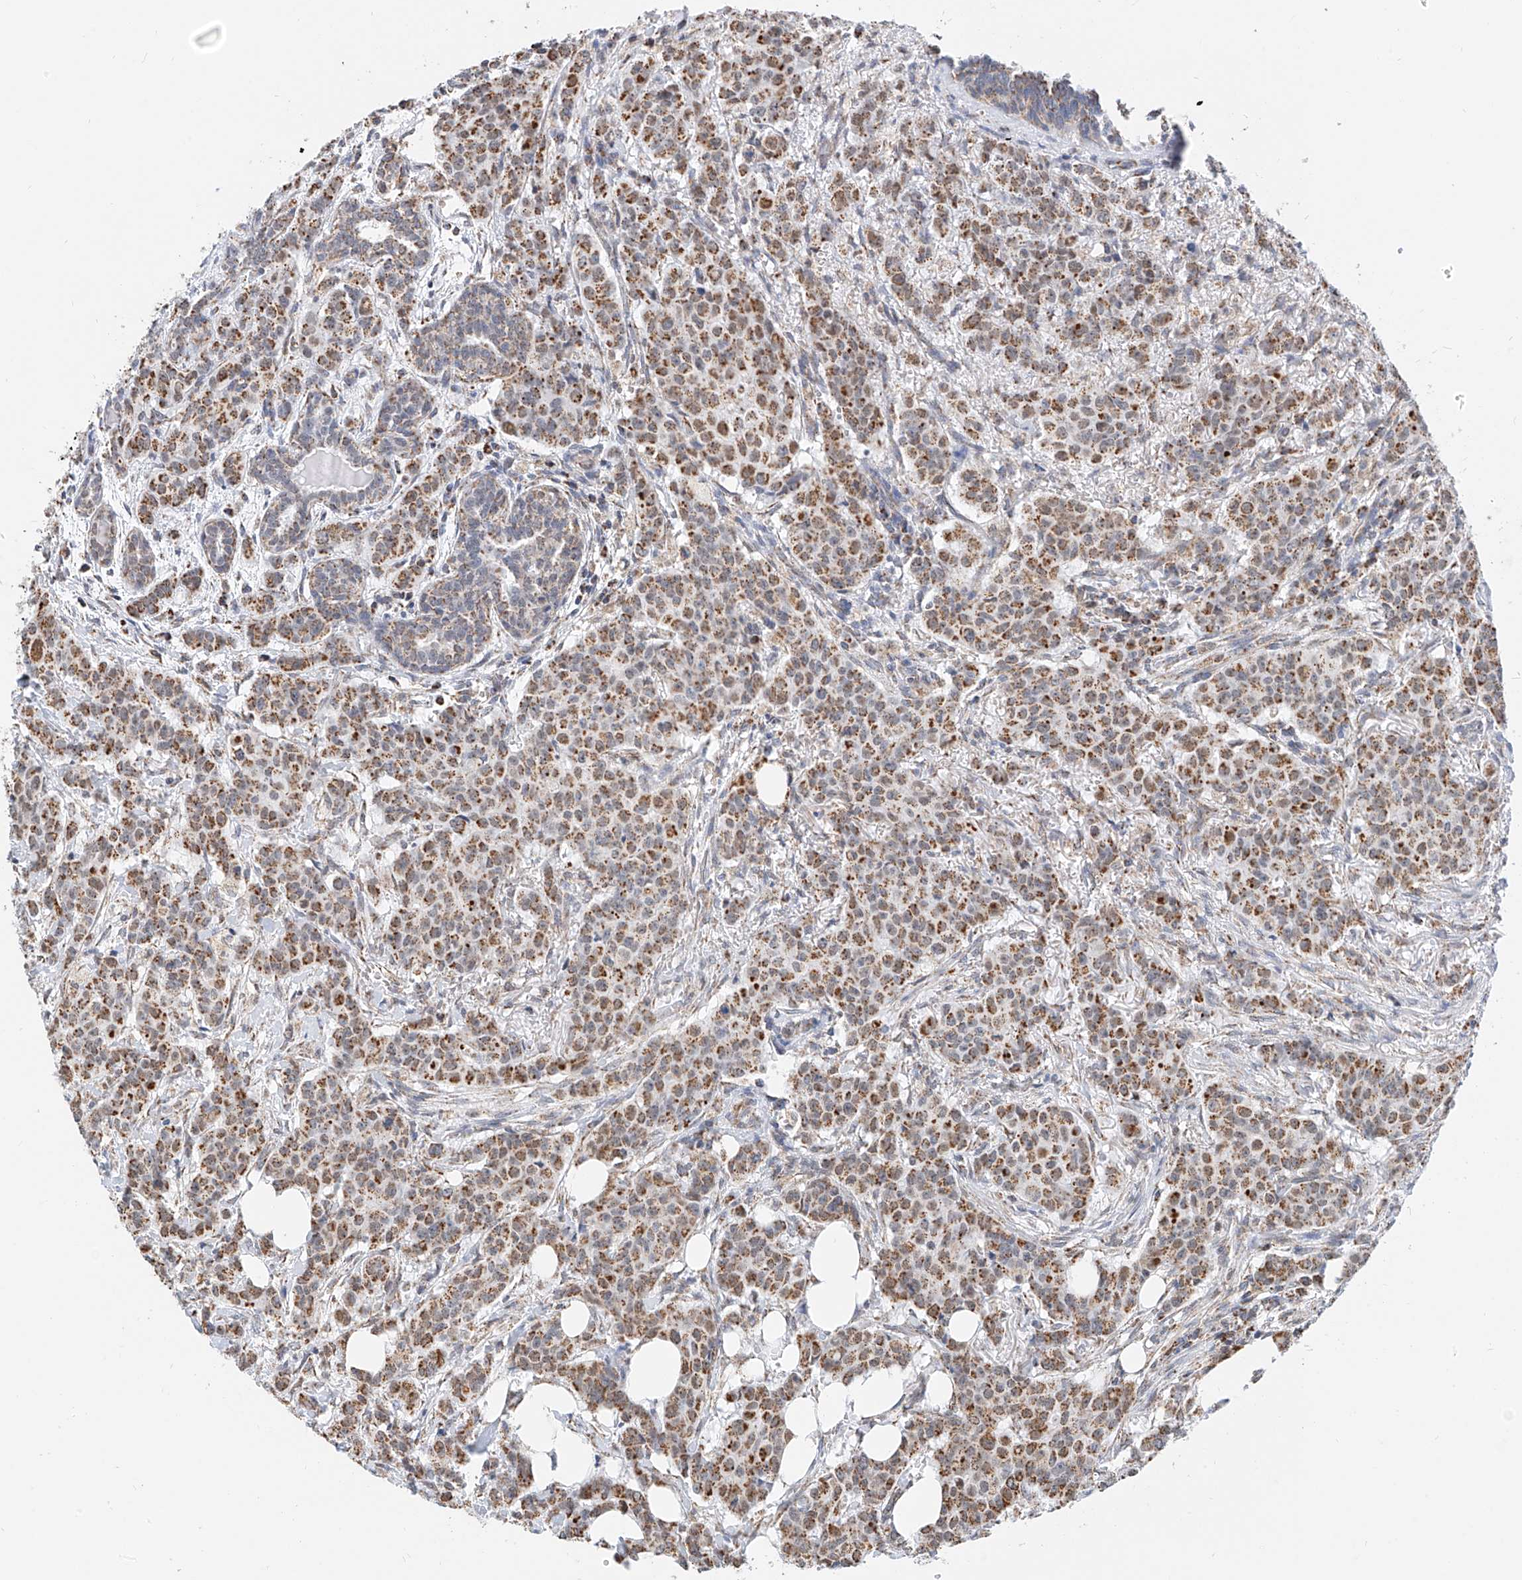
{"staining": {"intensity": "moderate", "quantity": ">75%", "location": "cytoplasmic/membranous"}, "tissue": "breast cancer", "cell_type": "Tumor cells", "image_type": "cancer", "snomed": [{"axis": "morphology", "description": "Duct carcinoma"}, {"axis": "topography", "description": "Breast"}], "caption": "The micrograph exhibits staining of breast cancer (infiltrating ductal carcinoma), revealing moderate cytoplasmic/membranous protein expression (brown color) within tumor cells.", "gene": "NALCN", "patient": {"sex": "female", "age": 40}}